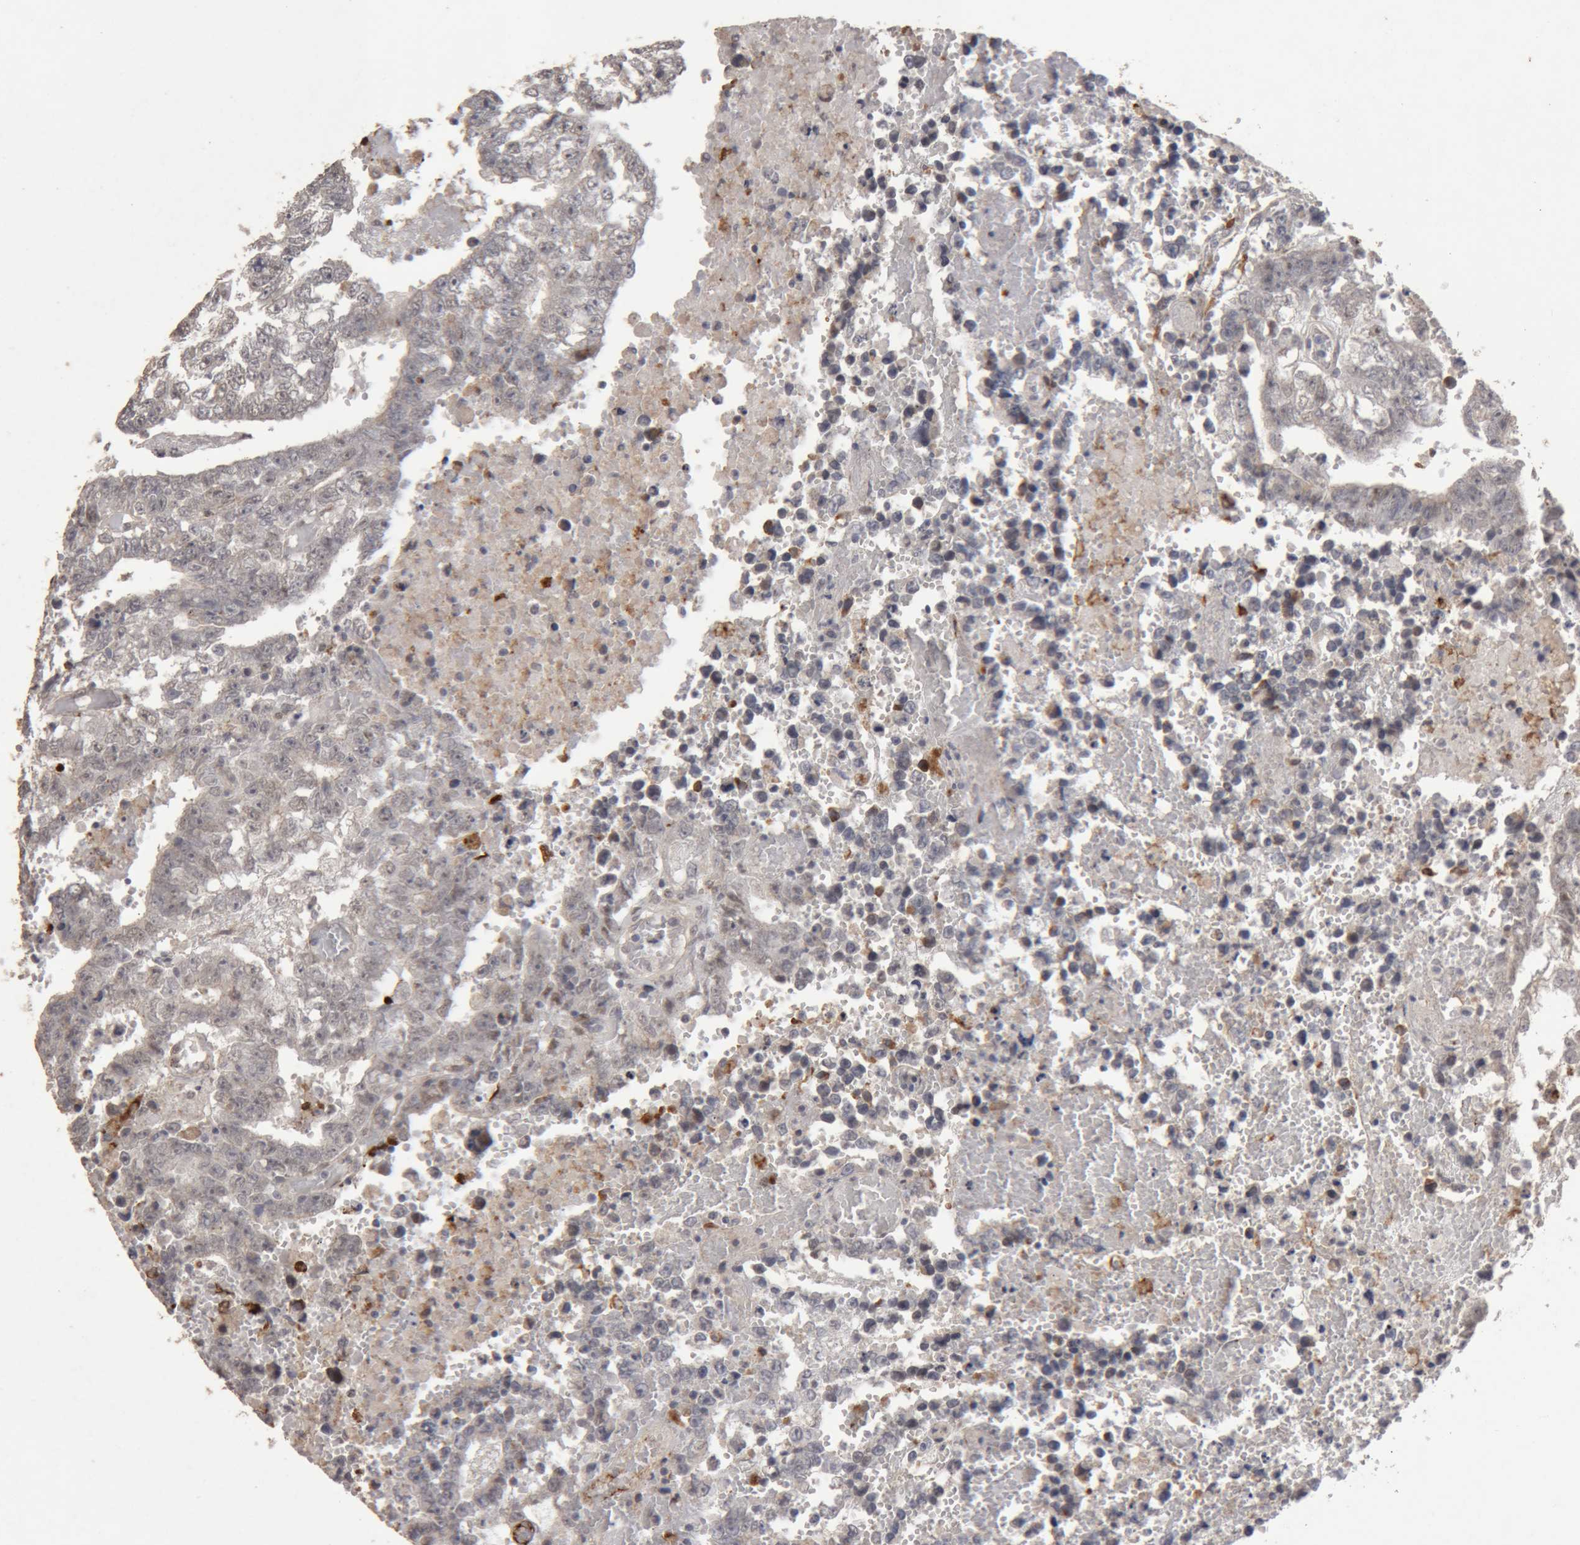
{"staining": {"intensity": "negative", "quantity": "none", "location": "none"}, "tissue": "testis cancer", "cell_type": "Tumor cells", "image_type": "cancer", "snomed": [{"axis": "morphology", "description": "Carcinoma, Embryonal, NOS"}, {"axis": "topography", "description": "Testis"}], "caption": "High magnification brightfield microscopy of testis cancer (embryonal carcinoma) stained with DAB (brown) and counterstained with hematoxylin (blue): tumor cells show no significant expression.", "gene": "MEP1A", "patient": {"sex": "male", "age": 25}}